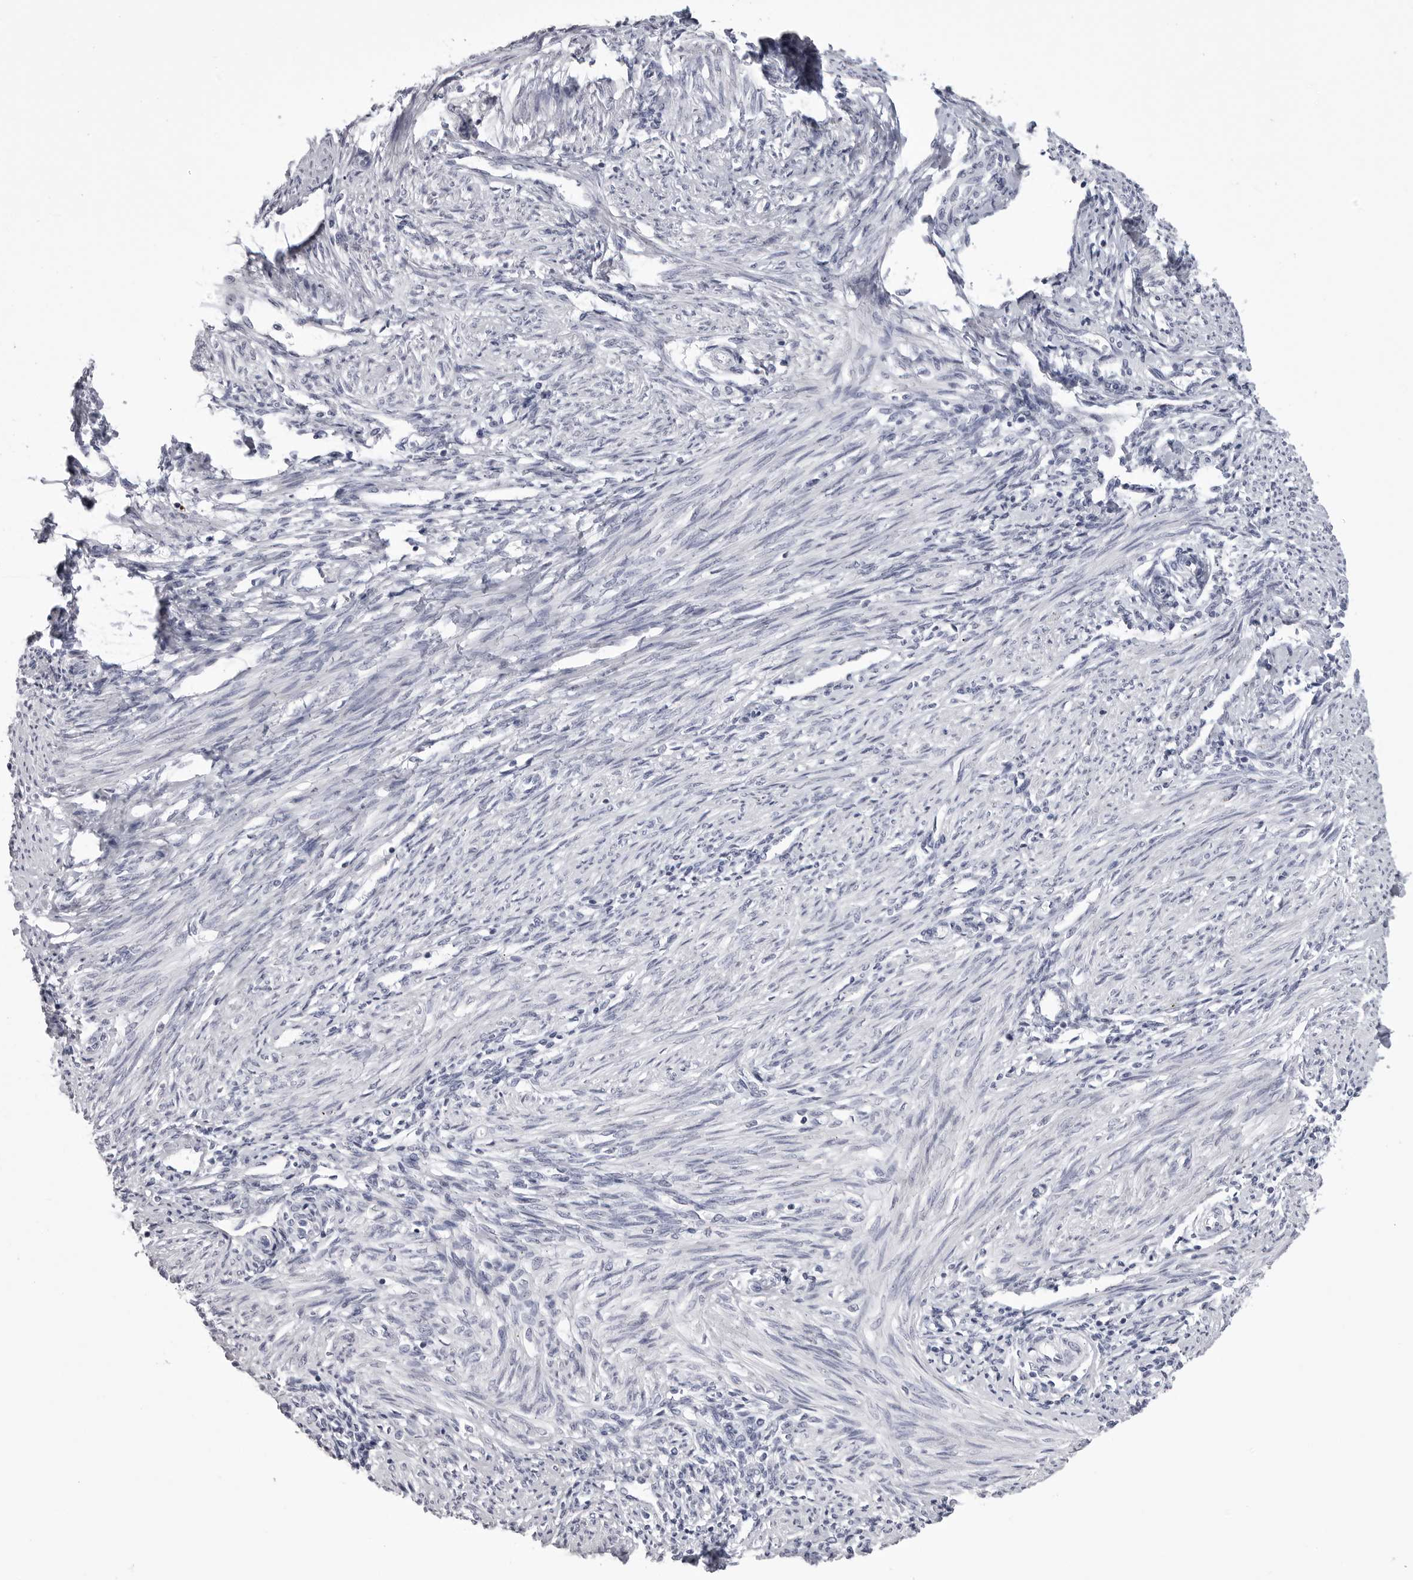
{"staining": {"intensity": "negative", "quantity": "none", "location": "none"}, "tissue": "endometrium", "cell_type": "Cells in endometrial stroma", "image_type": "normal", "snomed": [{"axis": "morphology", "description": "Normal tissue, NOS"}, {"axis": "topography", "description": "Endometrium"}], "caption": "IHC image of benign endometrium stained for a protein (brown), which shows no expression in cells in endometrial stroma.", "gene": "TUFM", "patient": {"sex": "female", "age": 42}}